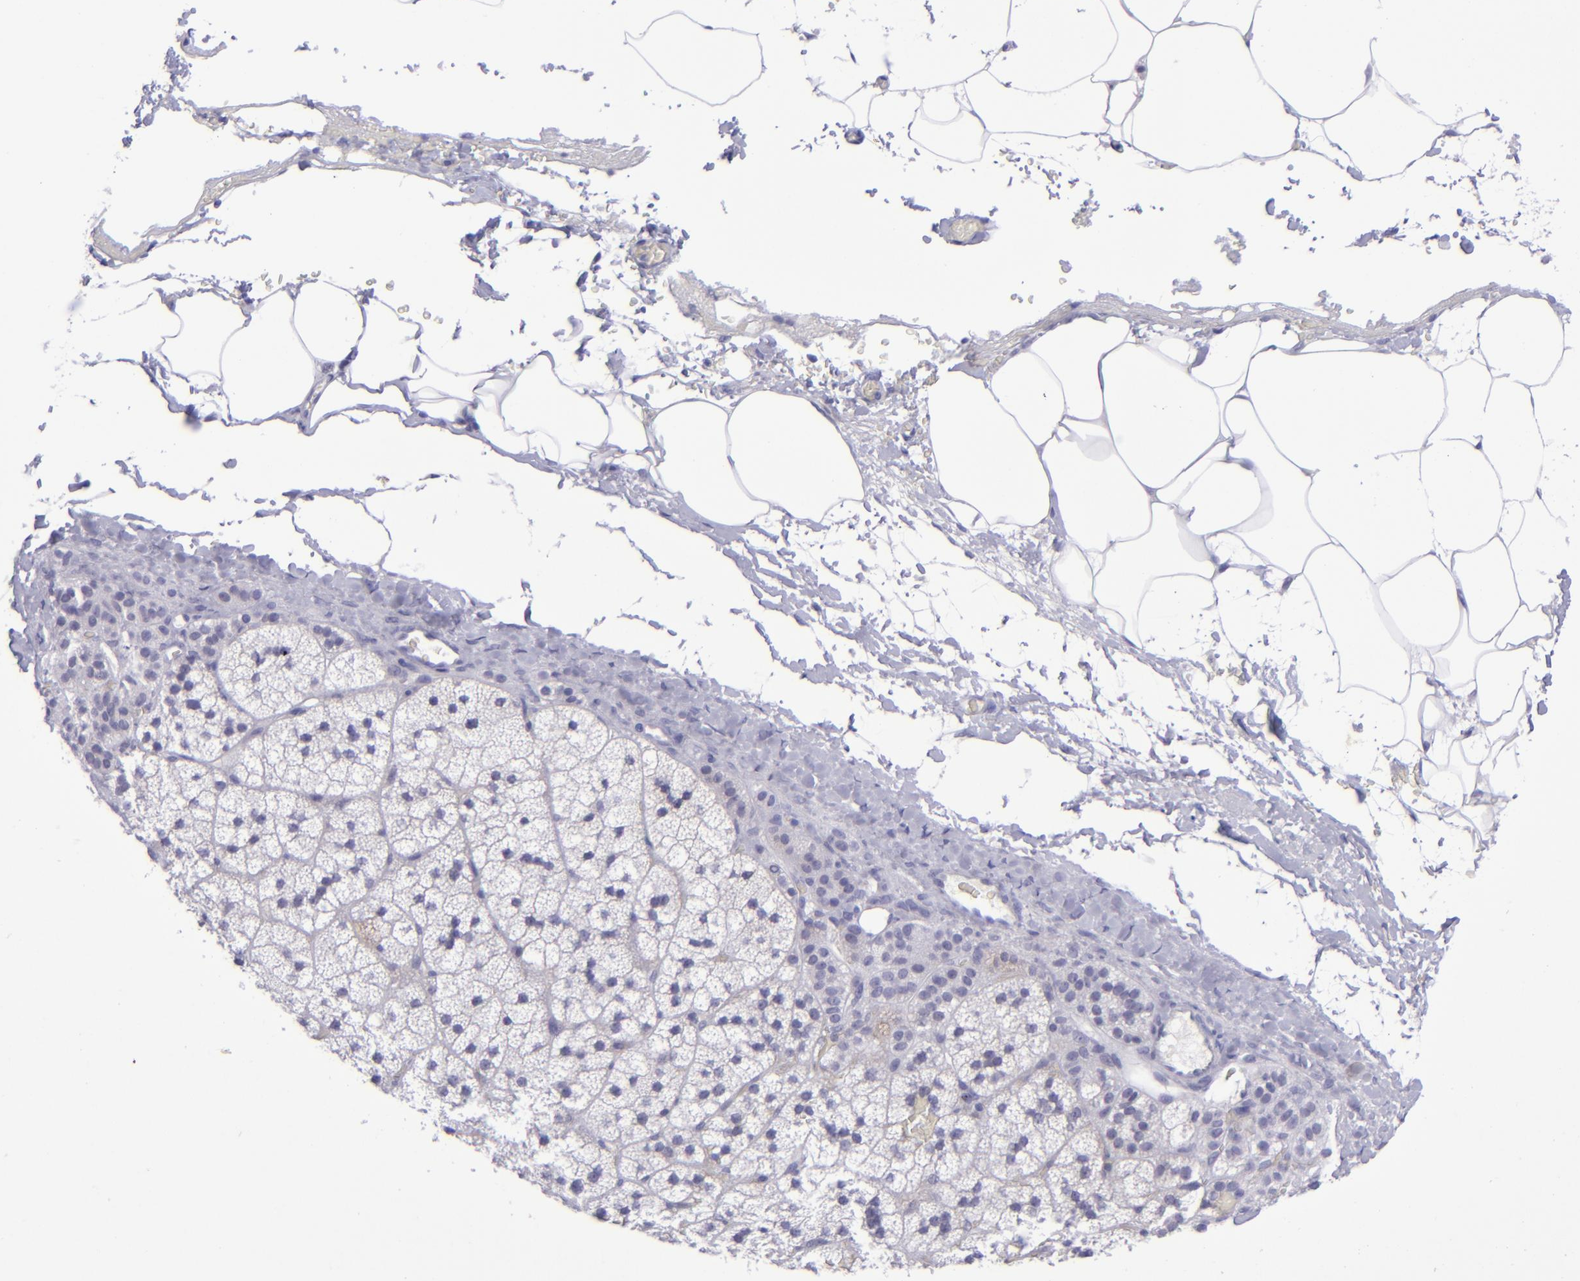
{"staining": {"intensity": "negative", "quantity": "none", "location": "none"}, "tissue": "adrenal gland", "cell_type": "Glandular cells", "image_type": "normal", "snomed": [{"axis": "morphology", "description": "Normal tissue, NOS"}, {"axis": "topography", "description": "Adrenal gland"}], "caption": "Glandular cells show no significant staining in unremarkable adrenal gland. Nuclei are stained in blue.", "gene": "POU2F2", "patient": {"sex": "male", "age": 35}}